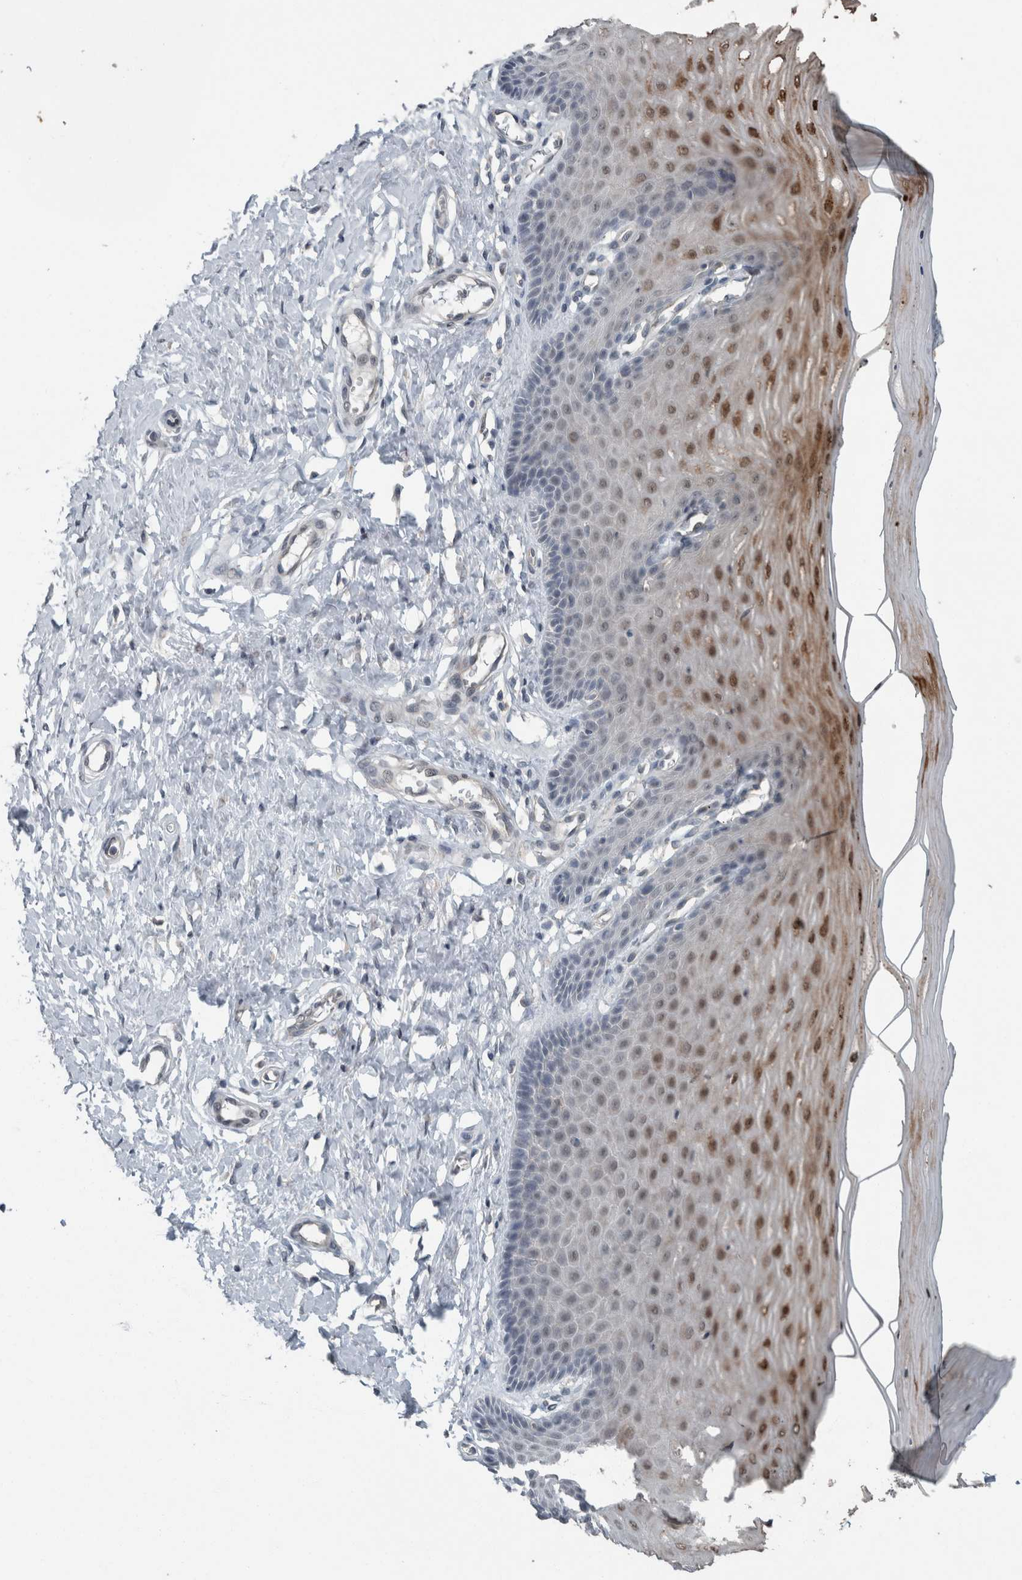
{"staining": {"intensity": "moderate", "quantity": "<25%", "location": "nuclear"}, "tissue": "cervix", "cell_type": "Squamous epithelial cells", "image_type": "normal", "snomed": [{"axis": "morphology", "description": "Normal tissue, NOS"}, {"axis": "topography", "description": "Cervix"}], "caption": "Brown immunohistochemical staining in unremarkable human cervix exhibits moderate nuclear staining in approximately <25% of squamous epithelial cells.", "gene": "MYO1E", "patient": {"sex": "female", "age": 55}}